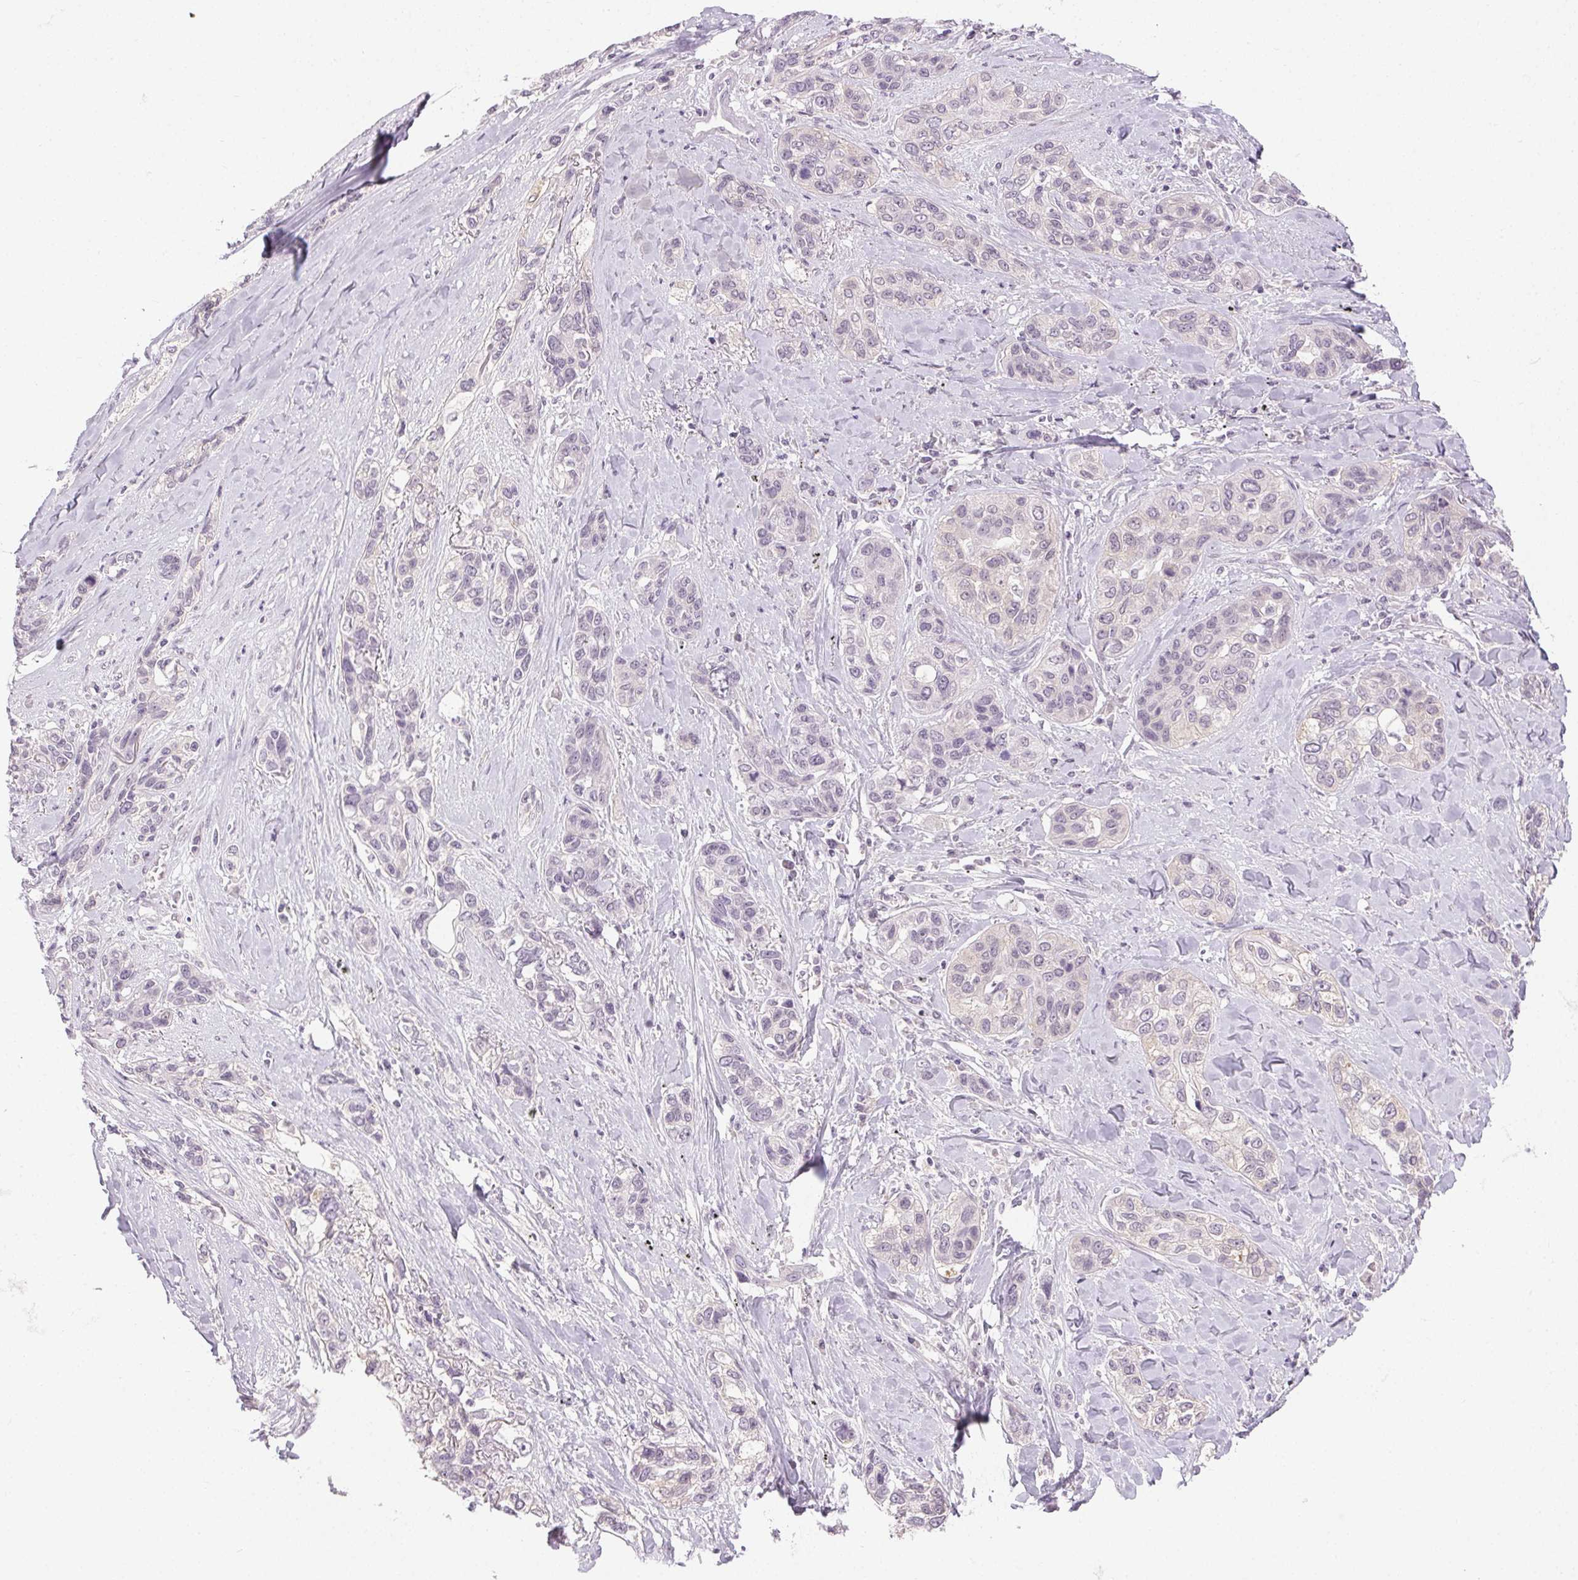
{"staining": {"intensity": "weak", "quantity": "<25%", "location": "cytoplasmic/membranous"}, "tissue": "lung cancer", "cell_type": "Tumor cells", "image_type": "cancer", "snomed": [{"axis": "morphology", "description": "Squamous cell carcinoma, NOS"}, {"axis": "topography", "description": "Lung"}], "caption": "An immunohistochemistry (IHC) image of lung squamous cell carcinoma is shown. There is no staining in tumor cells of lung squamous cell carcinoma.", "gene": "FAM168A", "patient": {"sex": "female", "age": 70}}